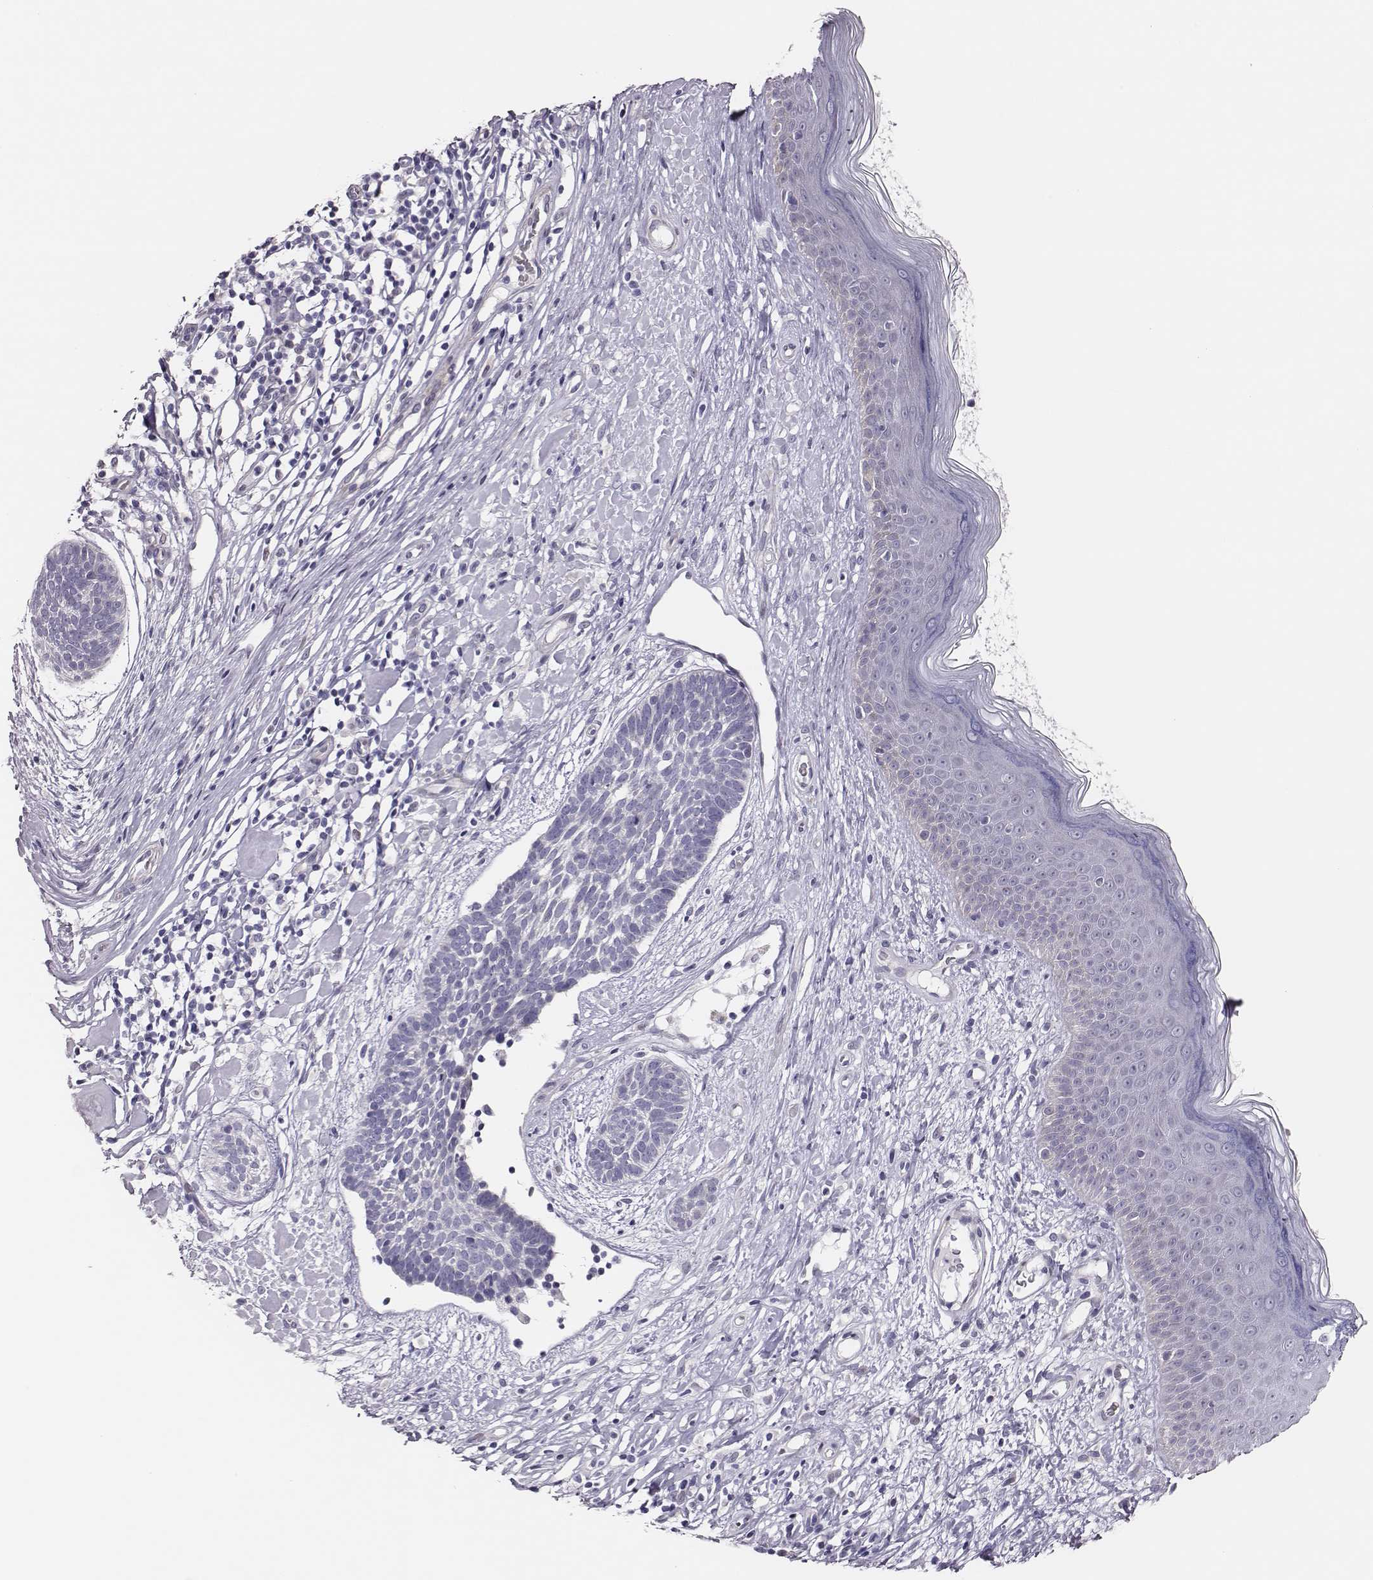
{"staining": {"intensity": "negative", "quantity": "none", "location": "none"}, "tissue": "skin cancer", "cell_type": "Tumor cells", "image_type": "cancer", "snomed": [{"axis": "morphology", "description": "Basal cell carcinoma"}, {"axis": "topography", "description": "Skin"}], "caption": "IHC of human basal cell carcinoma (skin) displays no positivity in tumor cells.", "gene": "SCML2", "patient": {"sex": "male", "age": 85}}